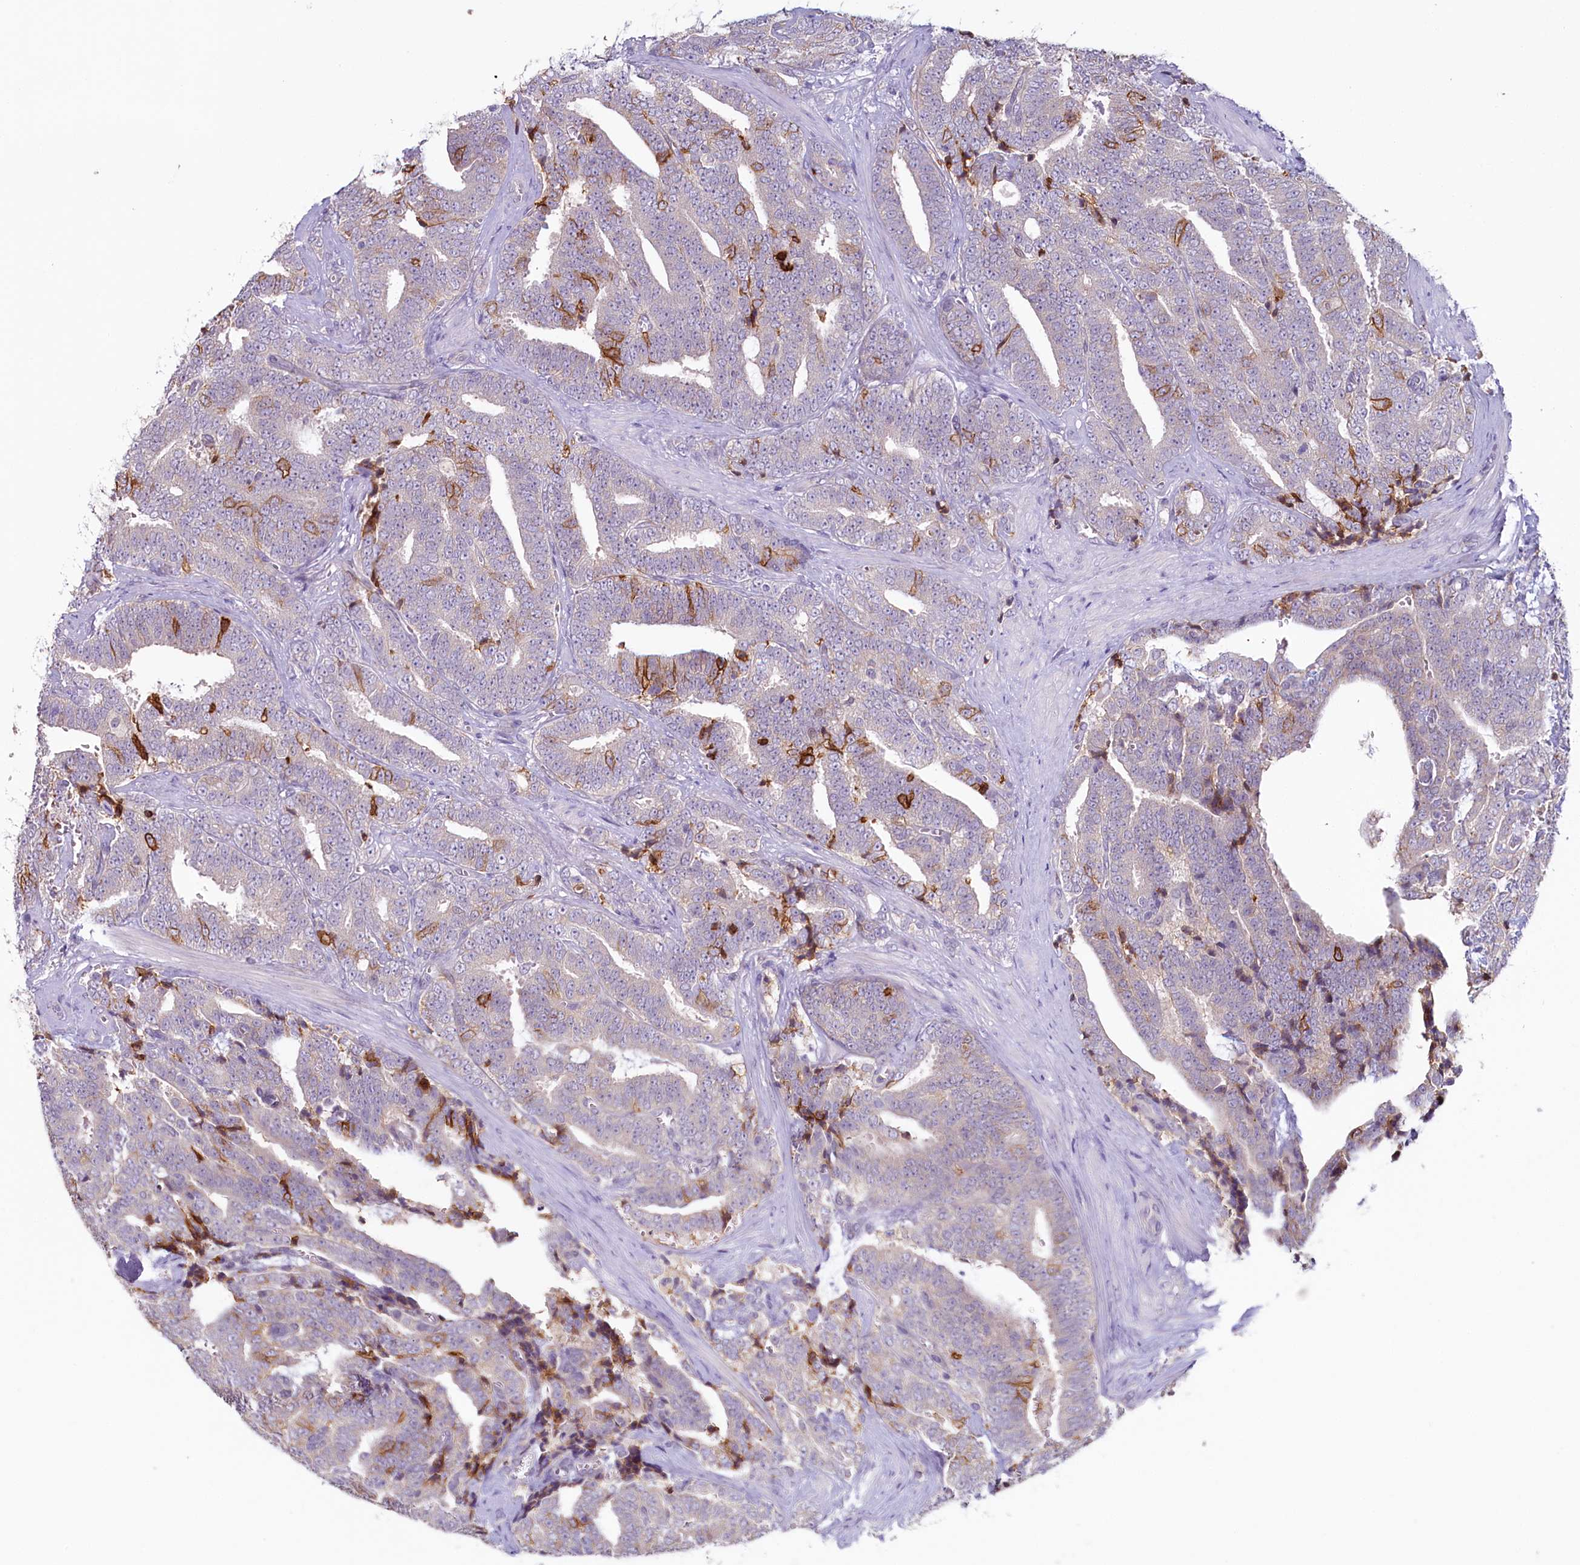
{"staining": {"intensity": "strong", "quantity": "25%-75%", "location": "cytoplasmic/membranous"}, "tissue": "prostate cancer", "cell_type": "Tumor cells", "image_type": "cancer", "snomed": [{"axis": "morphology", "description": "Adenocarcinoma, High grade"}, {"axis": "topography", "description": "Prostate and seminal vesicle, NOS"}], "caption": "Tumor cells reveal high levels of strong cytoplasmic/membranous staining in about 25%-75% of cells in human prostate cancer. The protein of interest is stained brown, and the nuclei are stained in blue (DAB (3,3'-diaminobenzidine) IHC with brightfield microscopy, high magnification).", "gene": "PDE6D", "patient": {"sex": "male", "age": 67}}